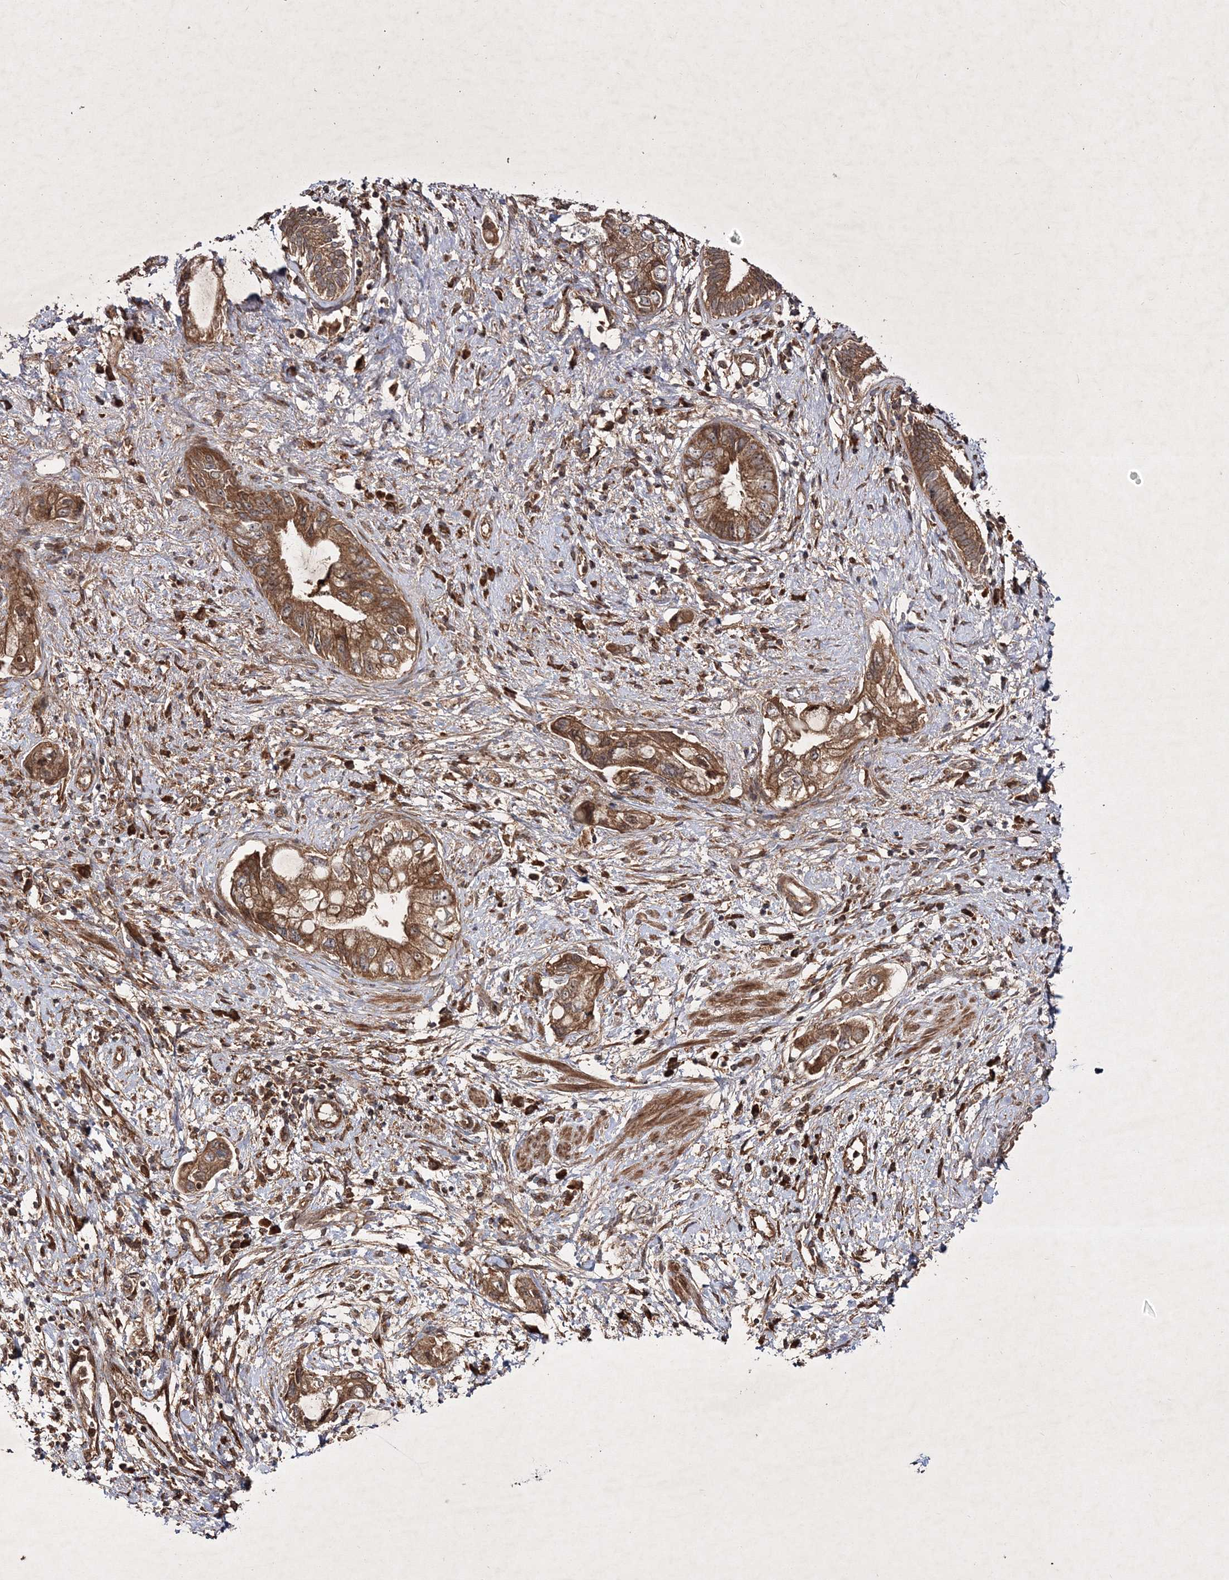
{"staining": {"intensity": "moderate", "quantity": ">75%", "location": "cytoplasmic/membranous"}, "tissue": "pancreatic cancer", "cell_type": "Tumor cells", "image_type": "cancer", "snomed": [{"axis": "morphology", "description": "Adenocarcinoma, NOS"}, {"axis": "topography", "description": "Pancreas"}], "caption": "A high-resolution image shows immunohistochemistry staining of pancreatic cancer, which reveals moderate cytoplasmic/membranous staining in about >75% of tumor cells. (DAB = brown stain, brightfield microscopy at high magnification).", "gene": "DNAJC13", "patient": {"sex": "female", "age": 73}}